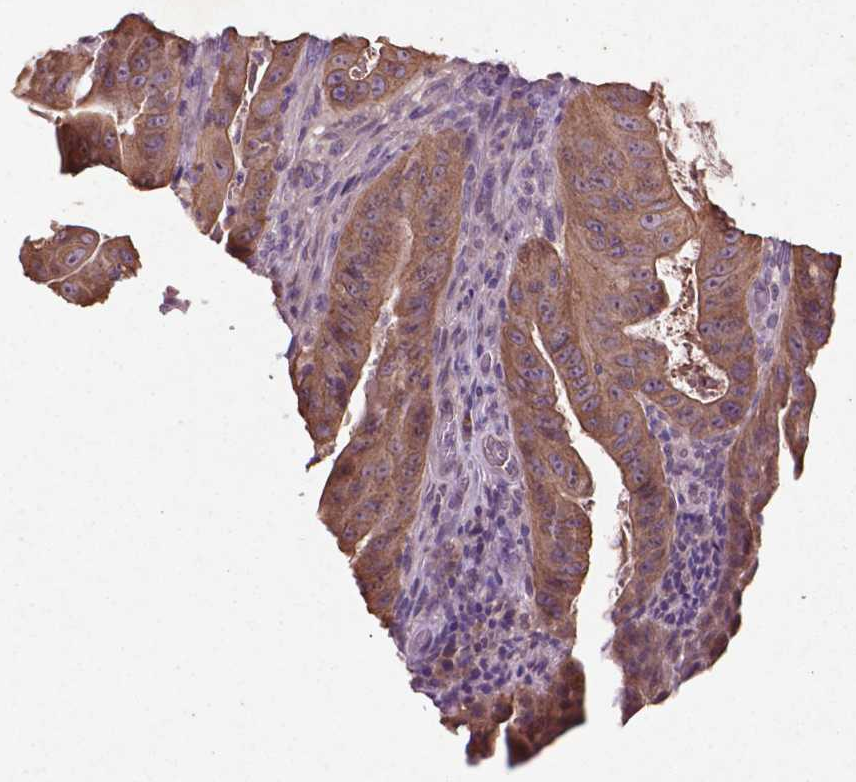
{"staining": {"intensity": "moderate", "quantity": ">75%", "location": "cytoplasmic/membranous"}, "tissue": "colorectal cancer", "cell_type": "Tumor cells", "image_type": "cancer", "snomed": [{"axis": "morphology", "description": "Adenocarcinoma, NOS"}, {"axis": "topography", "description": "Colon"}], "caption": "Immunohistochemistry of human colorectal cancer (adenocarcinoma) shows medium levels of moderate cytoplasmic/membranous staining in about >75% of tumor cells.", "gene": "COQ2", "patient": {"sex": "male", "age": 33}}